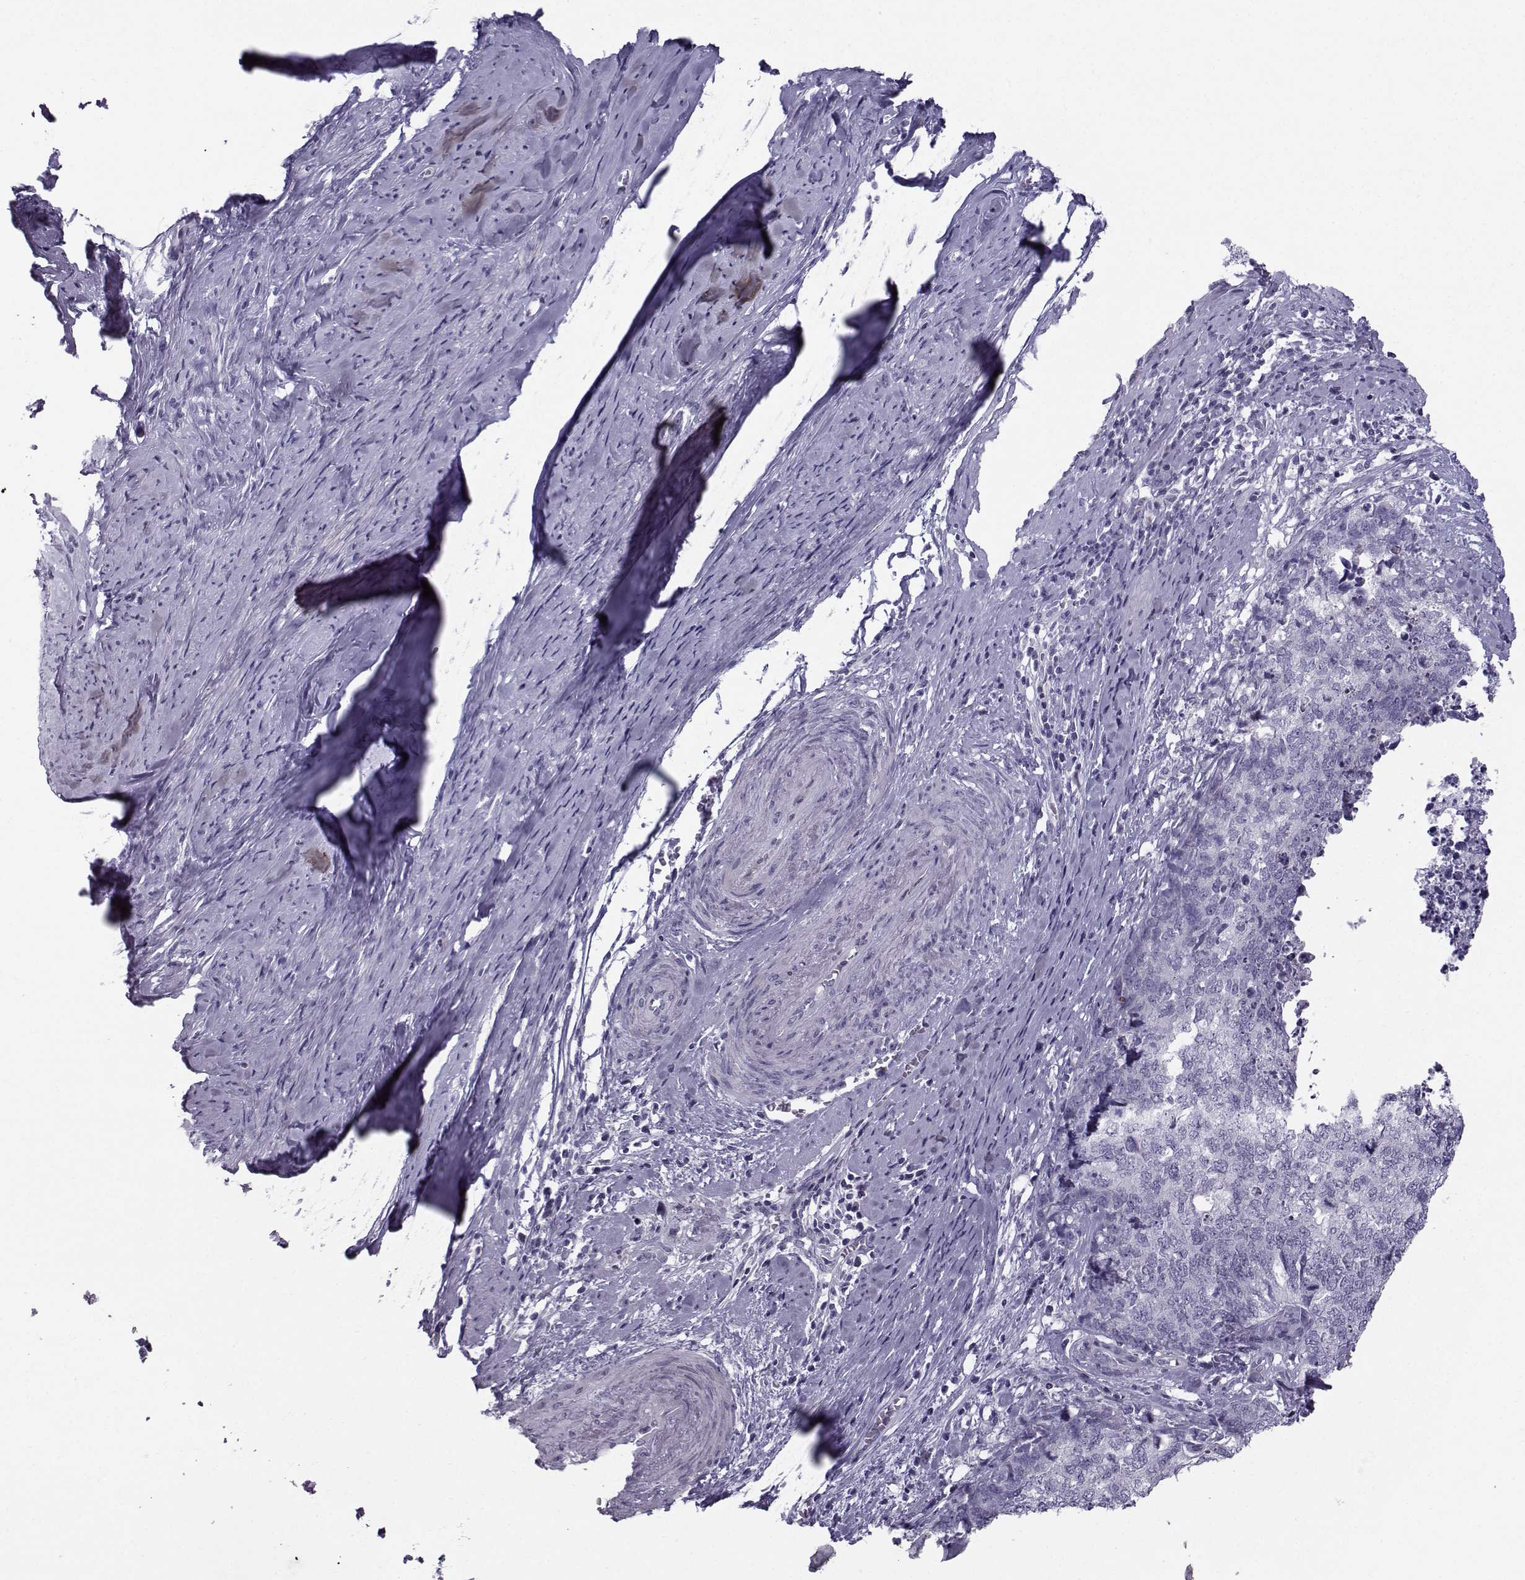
{"staining": {"intensity": "negative", "quantity": "none", "location": "none"}, "tissue": "cervical cancer", "cell_type": "Tumor cells", "image_type": "cancer", "snomed": [{"axis": "morphology", "description": "Squamous cell carcinoma, NOS"}, {"axis": "topography", "description": "Cervix"}], "caption": "This is a histopathology image of IHC staining of cervical cancer, which shows no positivity in tumor cells.", "gene": "DMRT3", "patient": {"sex": "female", "age": 63}}